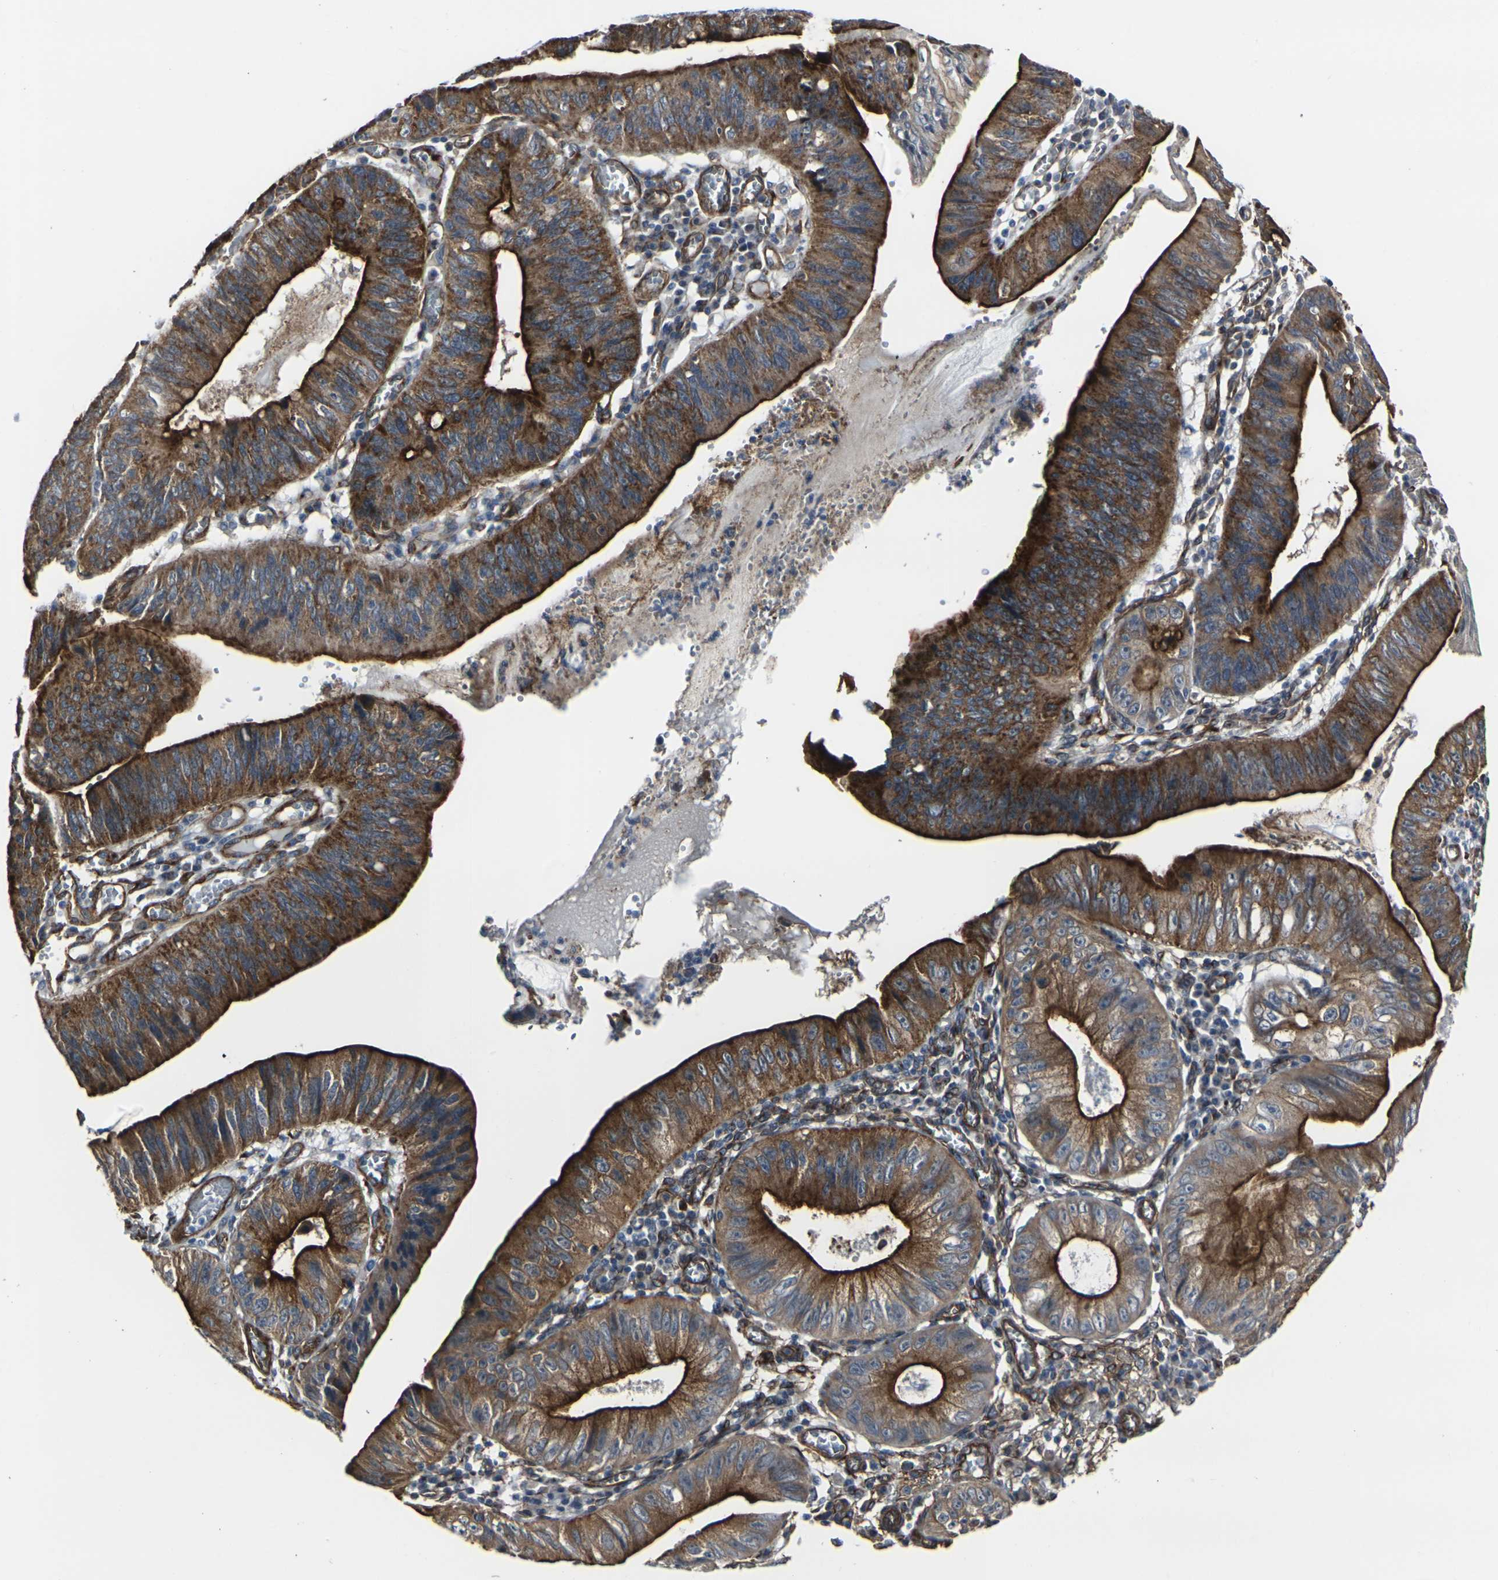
{"staining": {"intensity": "strong", "quantity": ">75%", "location": "cytoplasmic/membranous"}, "tissue": "stomach cancer", "cell_type": "Tumor cells", "image_type": "cancer", "snomed": [{"axis": "morphology", "description": "Adenocarcinoma, NOS"}, {"axis": "topography", "description": "Stomach"}], "caption": "The histopathology image displays a brown stain indicating the presence of a protein in the cytoplasmic/membranous of tumor cells in stomach adenocarcinoma. (brown staining indicates protein expression, while blue staining denotes nuclei).", "gene": "MYOF", "patient": {"sex": "male", "age": 59}}